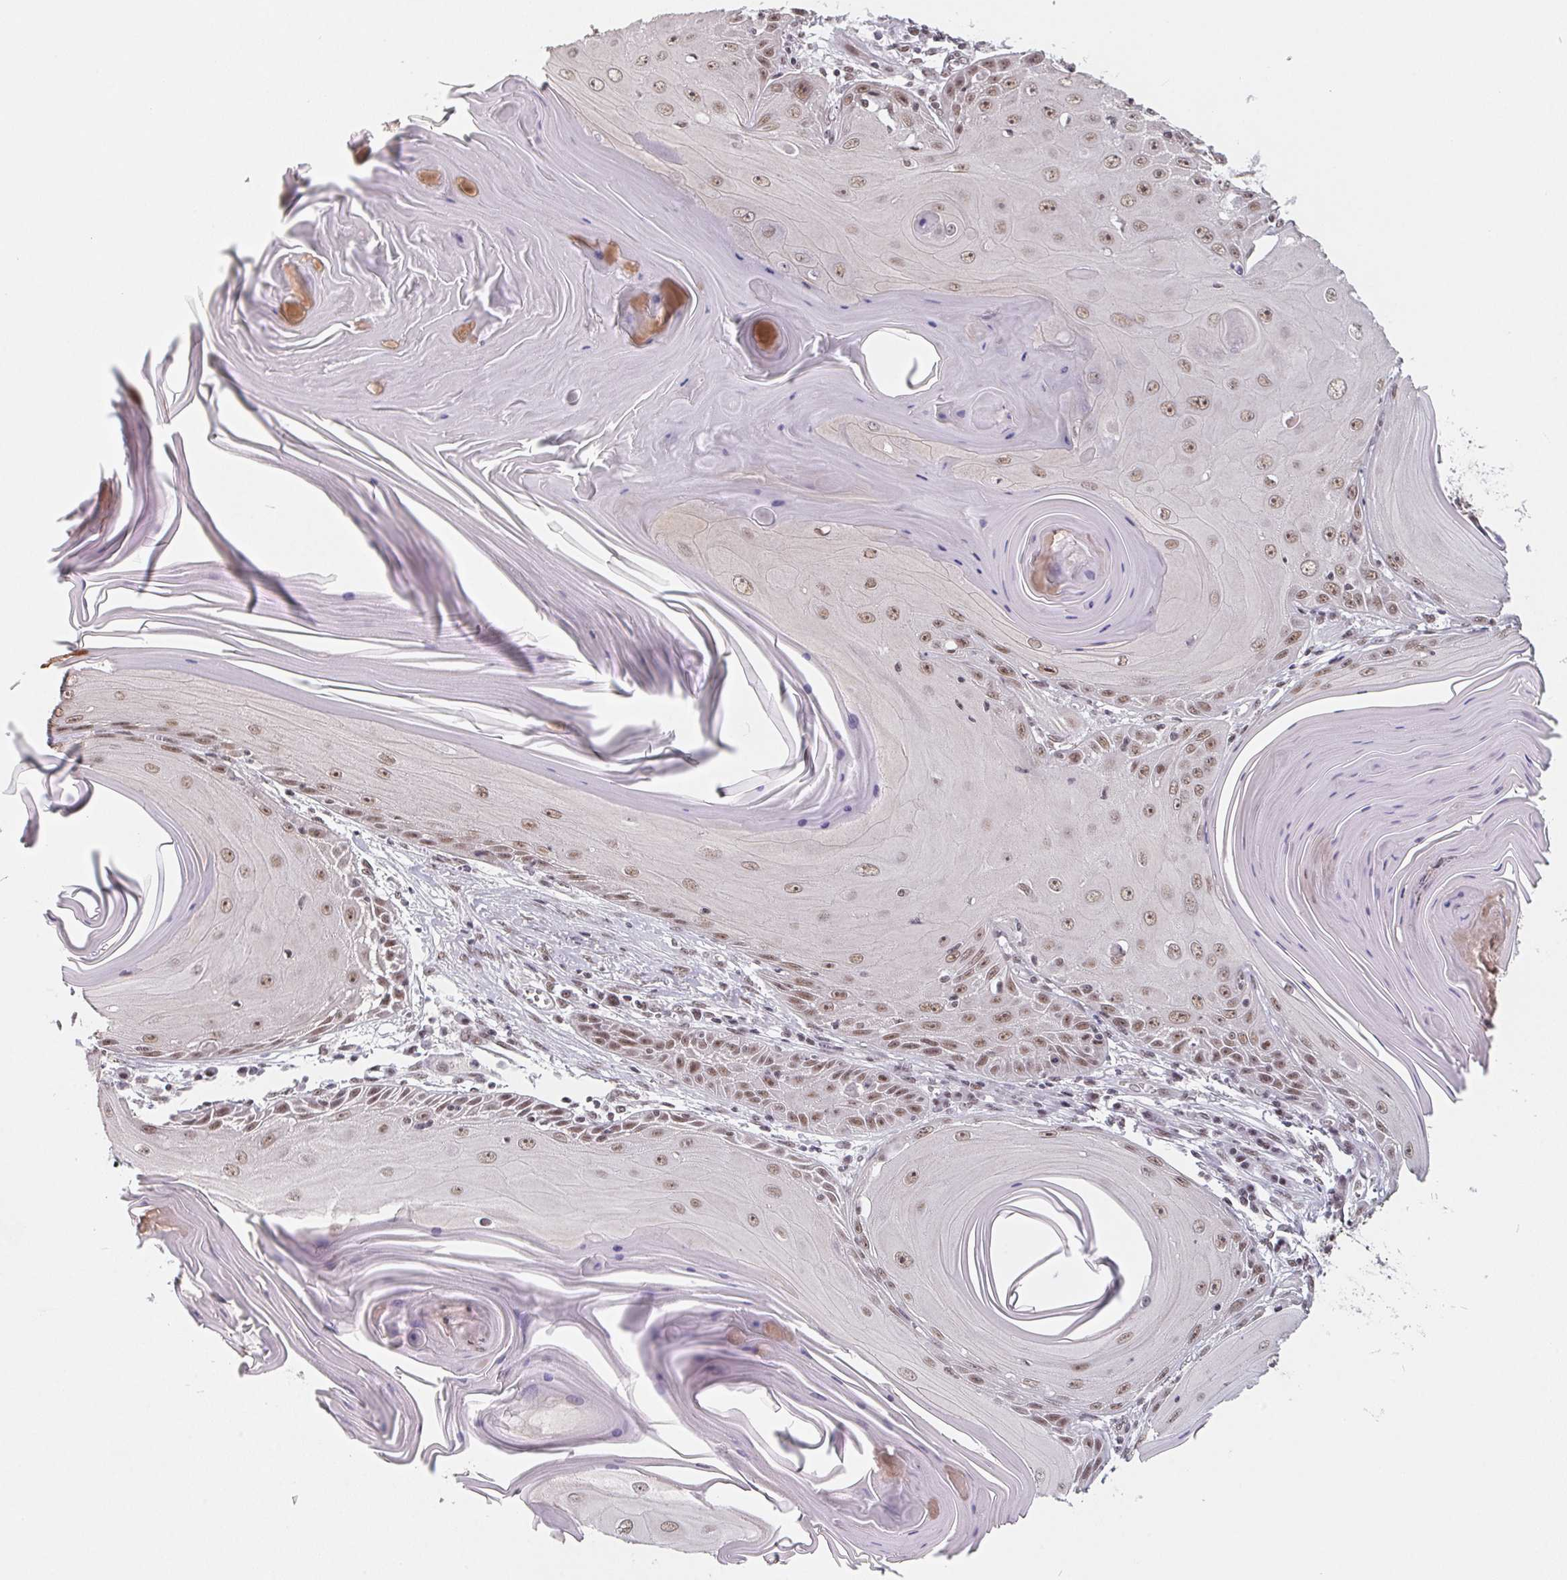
{"staining": {"intensity": "moderate", "quantity": ">75%", "location": "nuclear"}, "tissue": "skin cancer", "cell_type": "Tumor cells", "image_type": "cancer", "snomed": [{"axis": "morphology", "description": "Squamous cell carcinoma, NOS"}, {"axis": "topography", "description": "Skin"}, {"axis": "topography", "description": "Vulva"}], "caption": "This photomicrograph exhibits immunohistochemistry staining of human skin cancer (squamous cell carcinoma), with medium moderate nuclear expression in about >75% of tumor cells.", "gene": "TCERG1", "patient": {"sex": "female", "age": 85}}